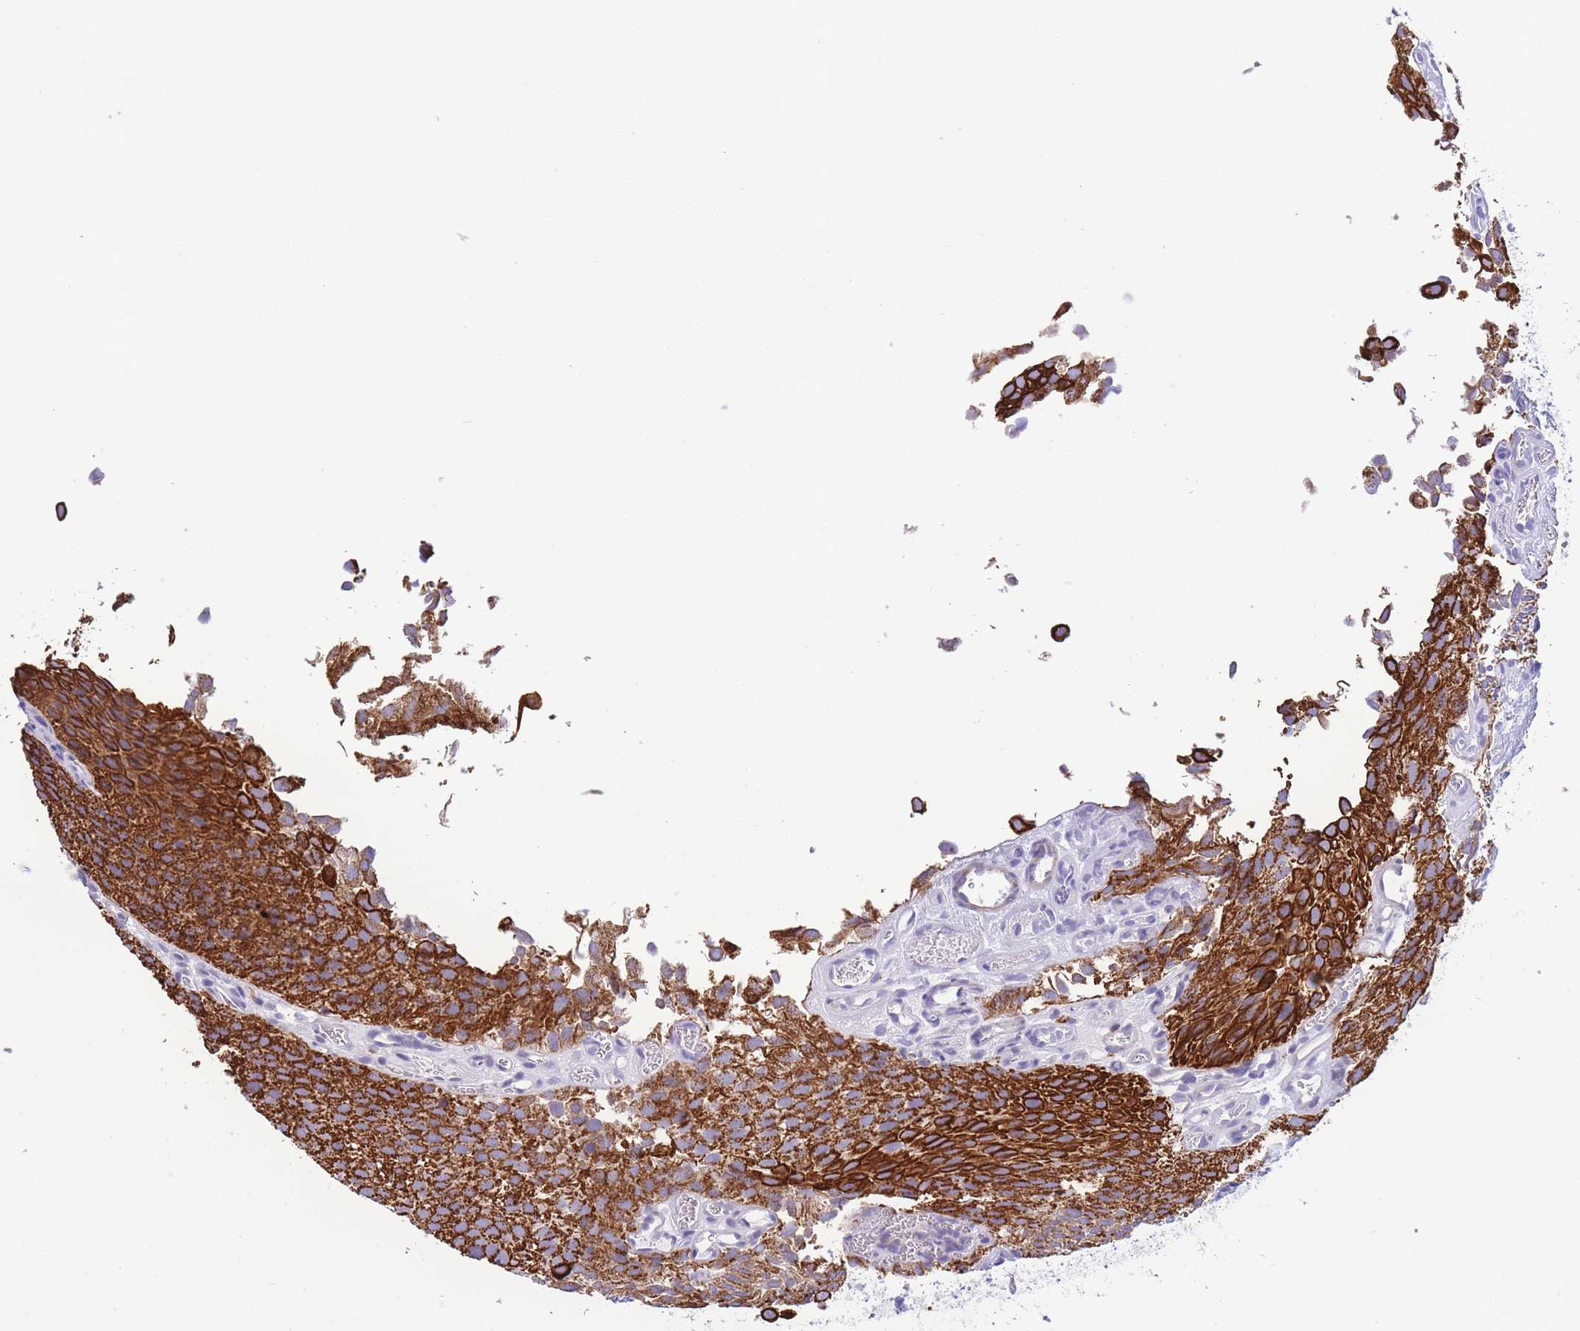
{"staining": {"intensity": "strong", "quantity": ">75%", "location": "cytoplasmic/membranous"}, "tissue": "urothelial cancer", "cell_type": "Tumor cells", "image_type": "cancer", "snomed": [{"axis": "morphology", "description": "Urothelial carcinoma, Low grade"}, {"axis": "topography", "description": "Urinary bladder"}], "caption": "This photomicrograph displays urothelial cancer stained with immunohistochemistry (IHC) to label a protein in brown. The cytoplasmic/membranous of tumor cells show strong positivity for the protein. Nuclei are counter-stained blue.", "gene": "VWA8", "patient": {"sex": "male", "age": 88}}